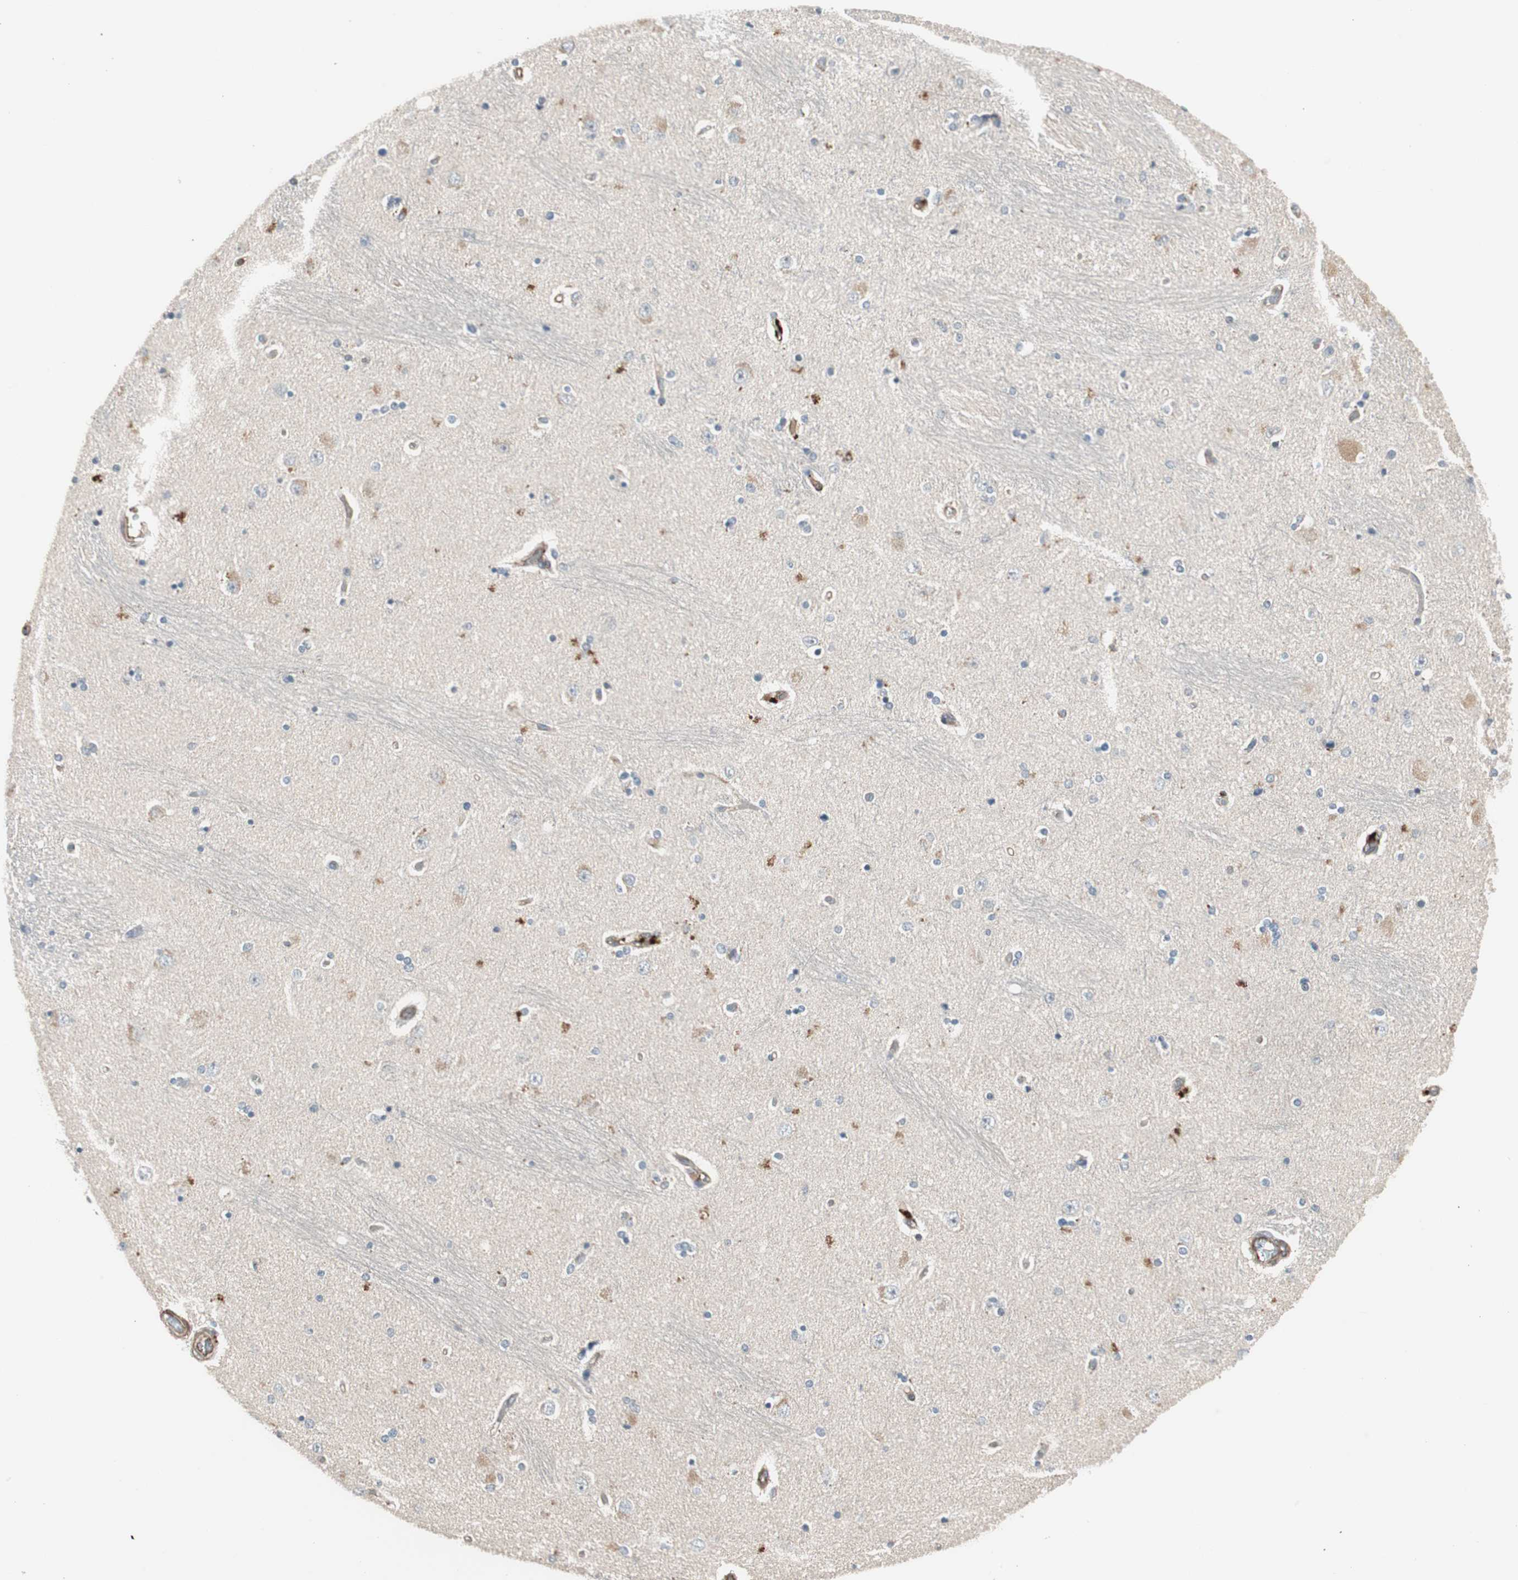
{"staining": {"intensity": "weak", "quantity": "<25%", "location": "cytoplasmic/membranous"}, "tissue": "hippocampus", "cell_type": "Glial cells", "image_type": "normal", "snomed": [{"axis": "morphology", "description": "Normal tissue, NOS"}, {"axis": "topography", "description": "Hippocampus"}], "caption": "DAB immunohistochemical staining of unremarkable human hippocampus reveals no significant staining in glial cells.", "gene": "MAD2L2", "patient": {"sex": "female", "age": 54}}